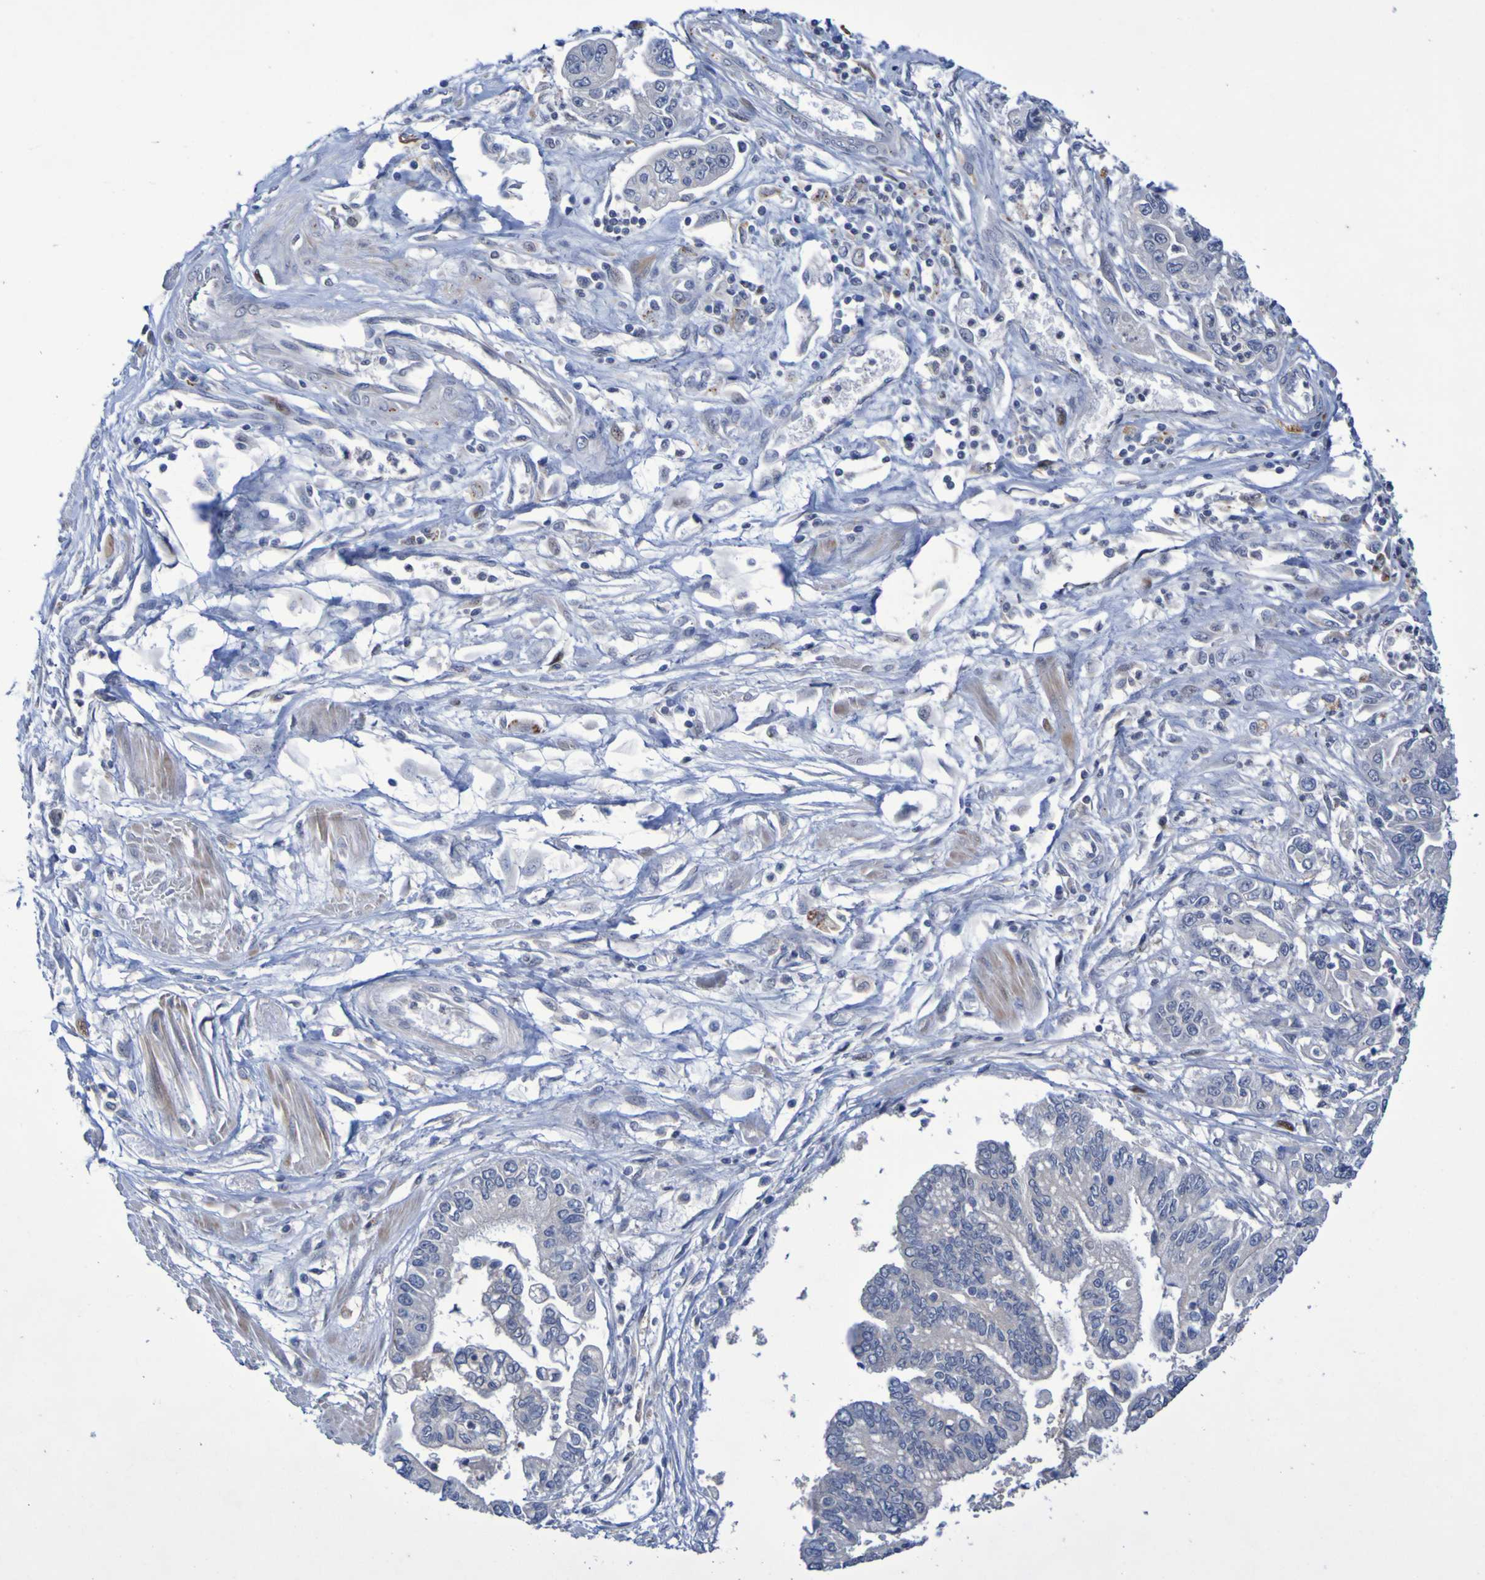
{"staining": {"intensity": "negative", "quantity": "none", "location": "none"}, "tissue": "pancreatic cancer", "cell_type": "Tumor cells", "image_type": "cancer", "snomed": [{"axis": "morphology", "description": "Adenocarcinoma, NOS"}, {"axis": "topography", "description": "Pancreas"}], "caption": "This histopathology image is of adenocarcinoma (pancreatic) stained with immunohistochemistry to label a protein in brown with the nuclei are counter-stained blue. There is no staining in tumor cells. (DAB (3,3'-diaminobenzidine) immunohistochemistry (IHC) with hematoxylin counter stain).", "gene": "FBP2", "patient": {"sex": "male", "age": 56}}